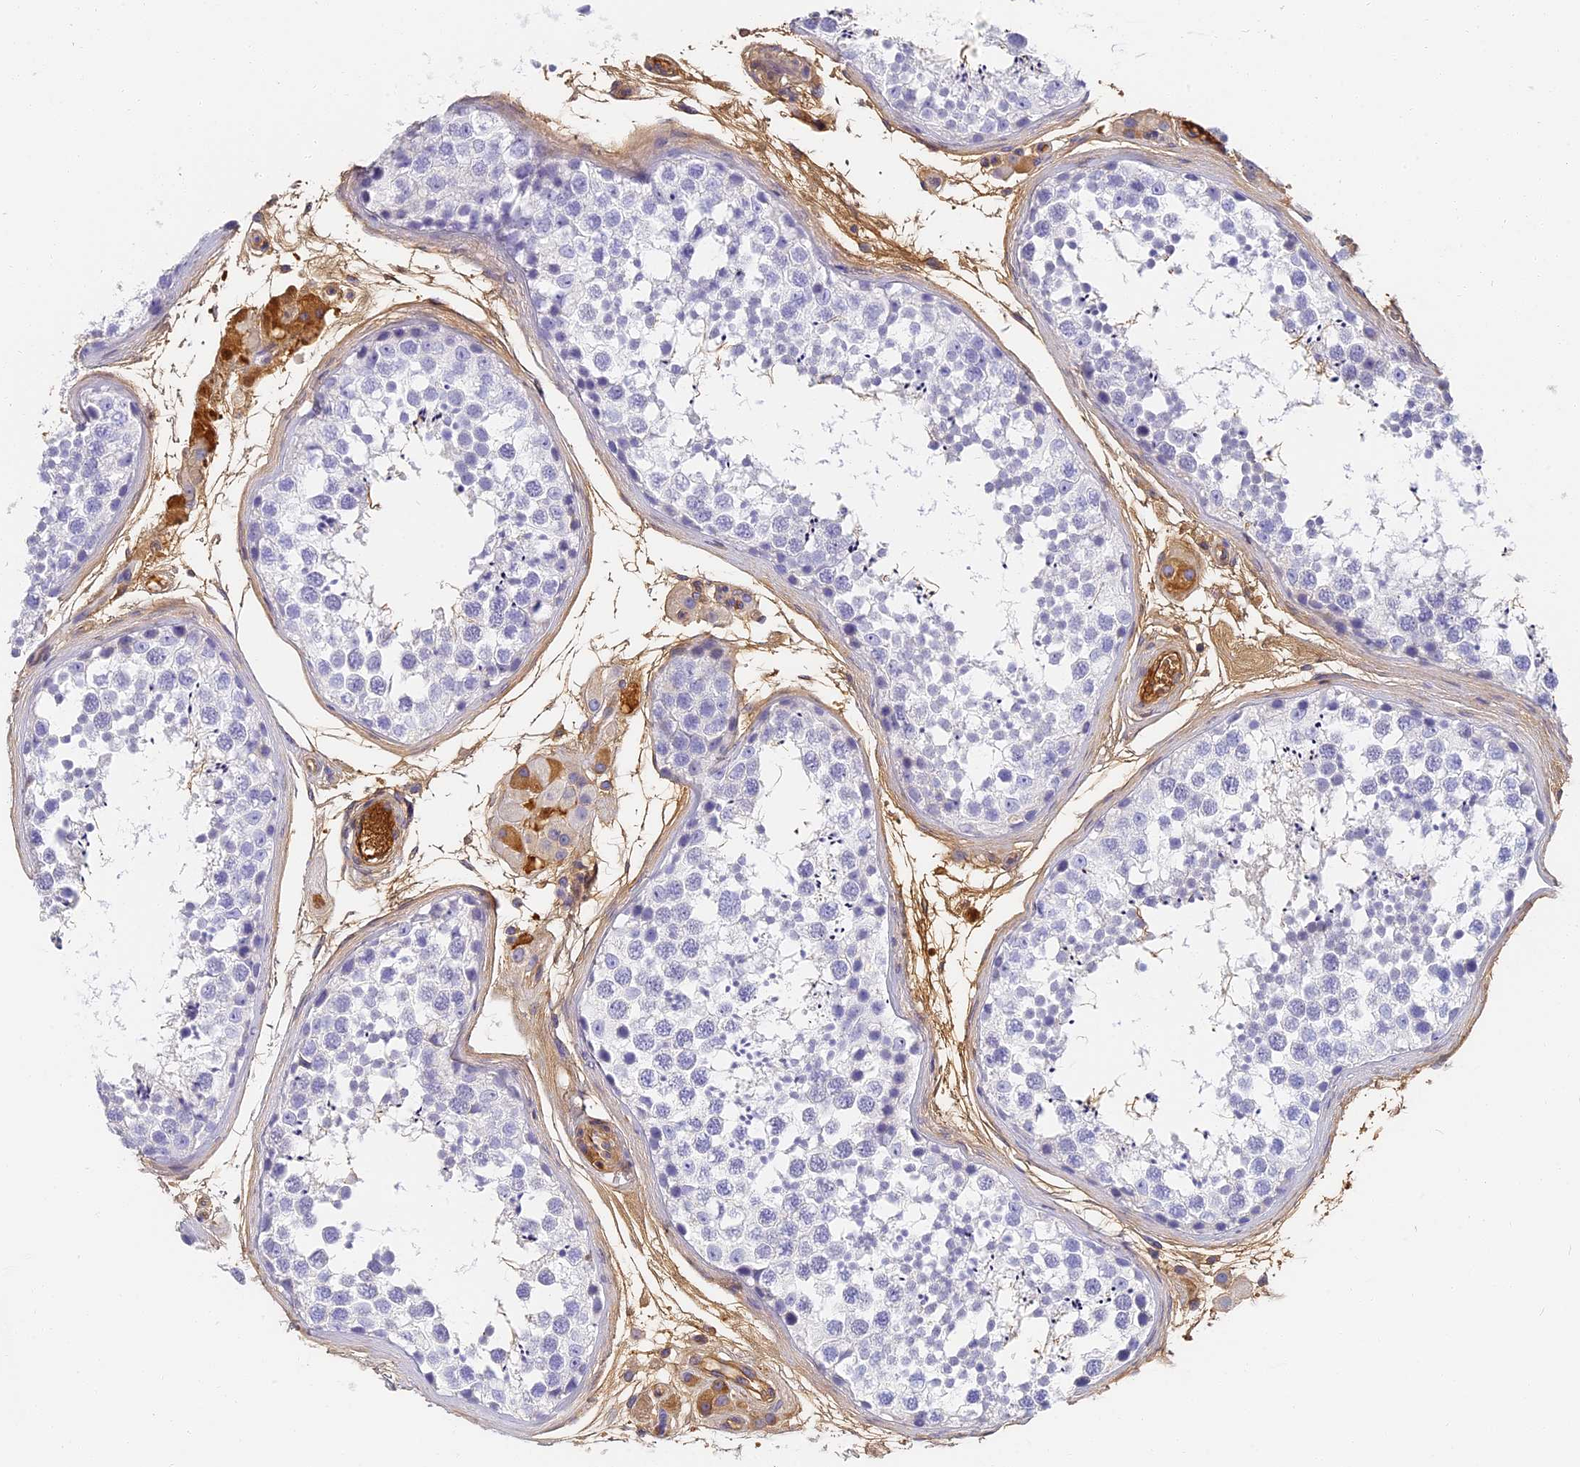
{"staining": {"intensity": "negative", "quantity": "none", "location": "none"}, "tissue": "testis", "cell_type": "Cells in seminiferous ducts", "image_type": "normal", "snomed": [{"axis": "morphology", "description": "Normal tissue, NOS"}, {"axis": "topography", "description": "Testis"}], "caption": "Benign testis was stained to show a protein in brown. There is no significant expression in cells in seminiferous ducts. The staining is performed using DAB (3,3'-diaminobenzidine) brown chromogen with nuclei counter-stained in using hematoxylin.", "gene": "ITIH1", "patient": {"sex": "male", "age": 56}}